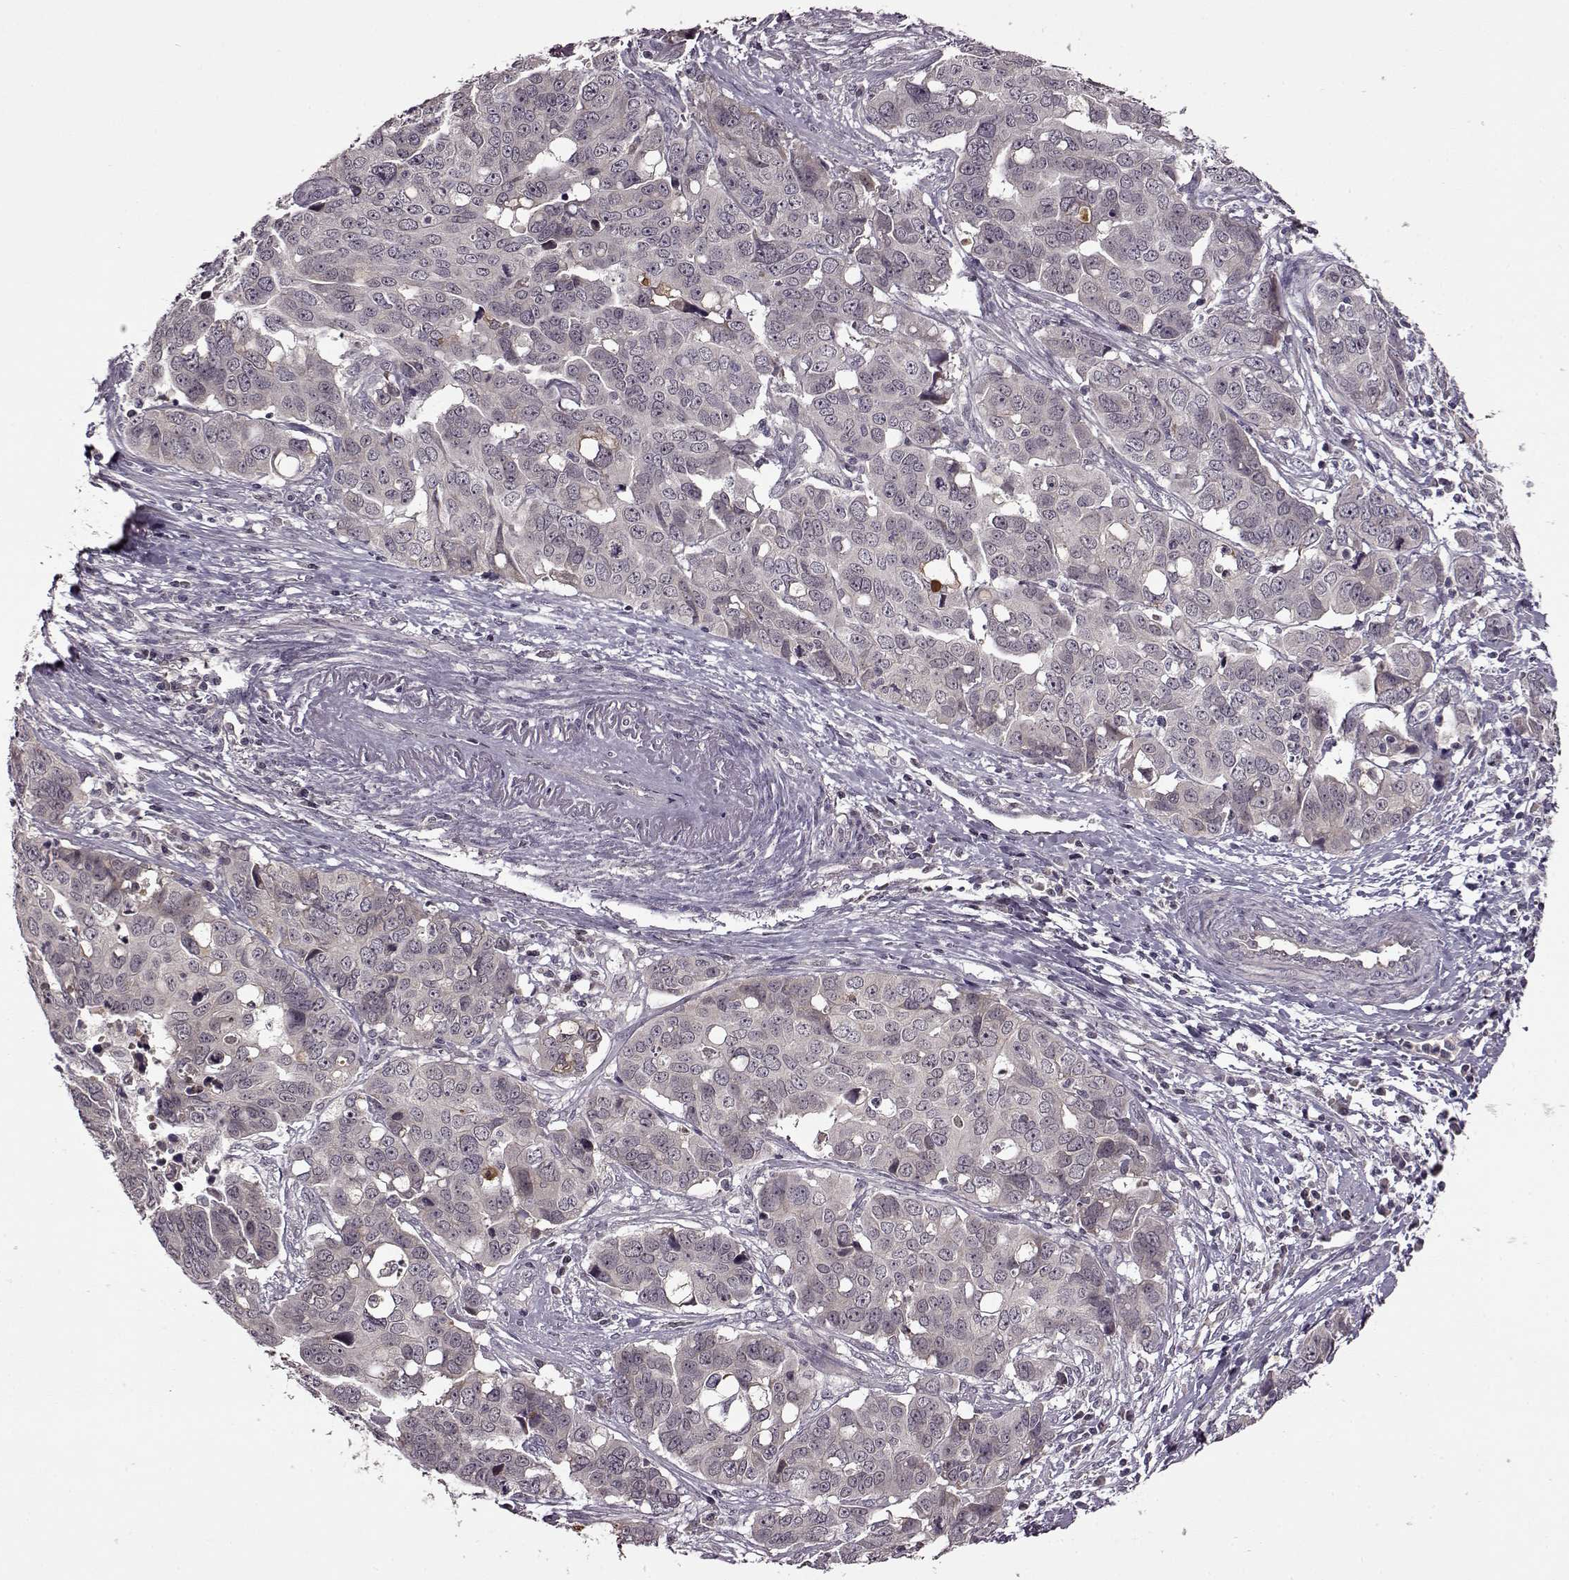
{"staining": {"intensity": "negative", "quantity": "none", "location": "none"}, "tissue": "ovarian cancer", "cell_type": "Tumor cells", "image_type": "cancer", "snomed": [{"axis": "morphology", "description": "Carcinoma, endometroid"}, {"axis": "topography", "description": "Ovary"}], "caption": "An immunohistochemistry (IHC) micrograph of ovarian cancer (endometroid carcinoma) is shown. There is no staining in tumor cells of ovarian cancer (endometroid carcinoma). (DAB IHC, high magnification).", "gene": "MAIP1", "patient": {"sex": "female", "age": 78}}